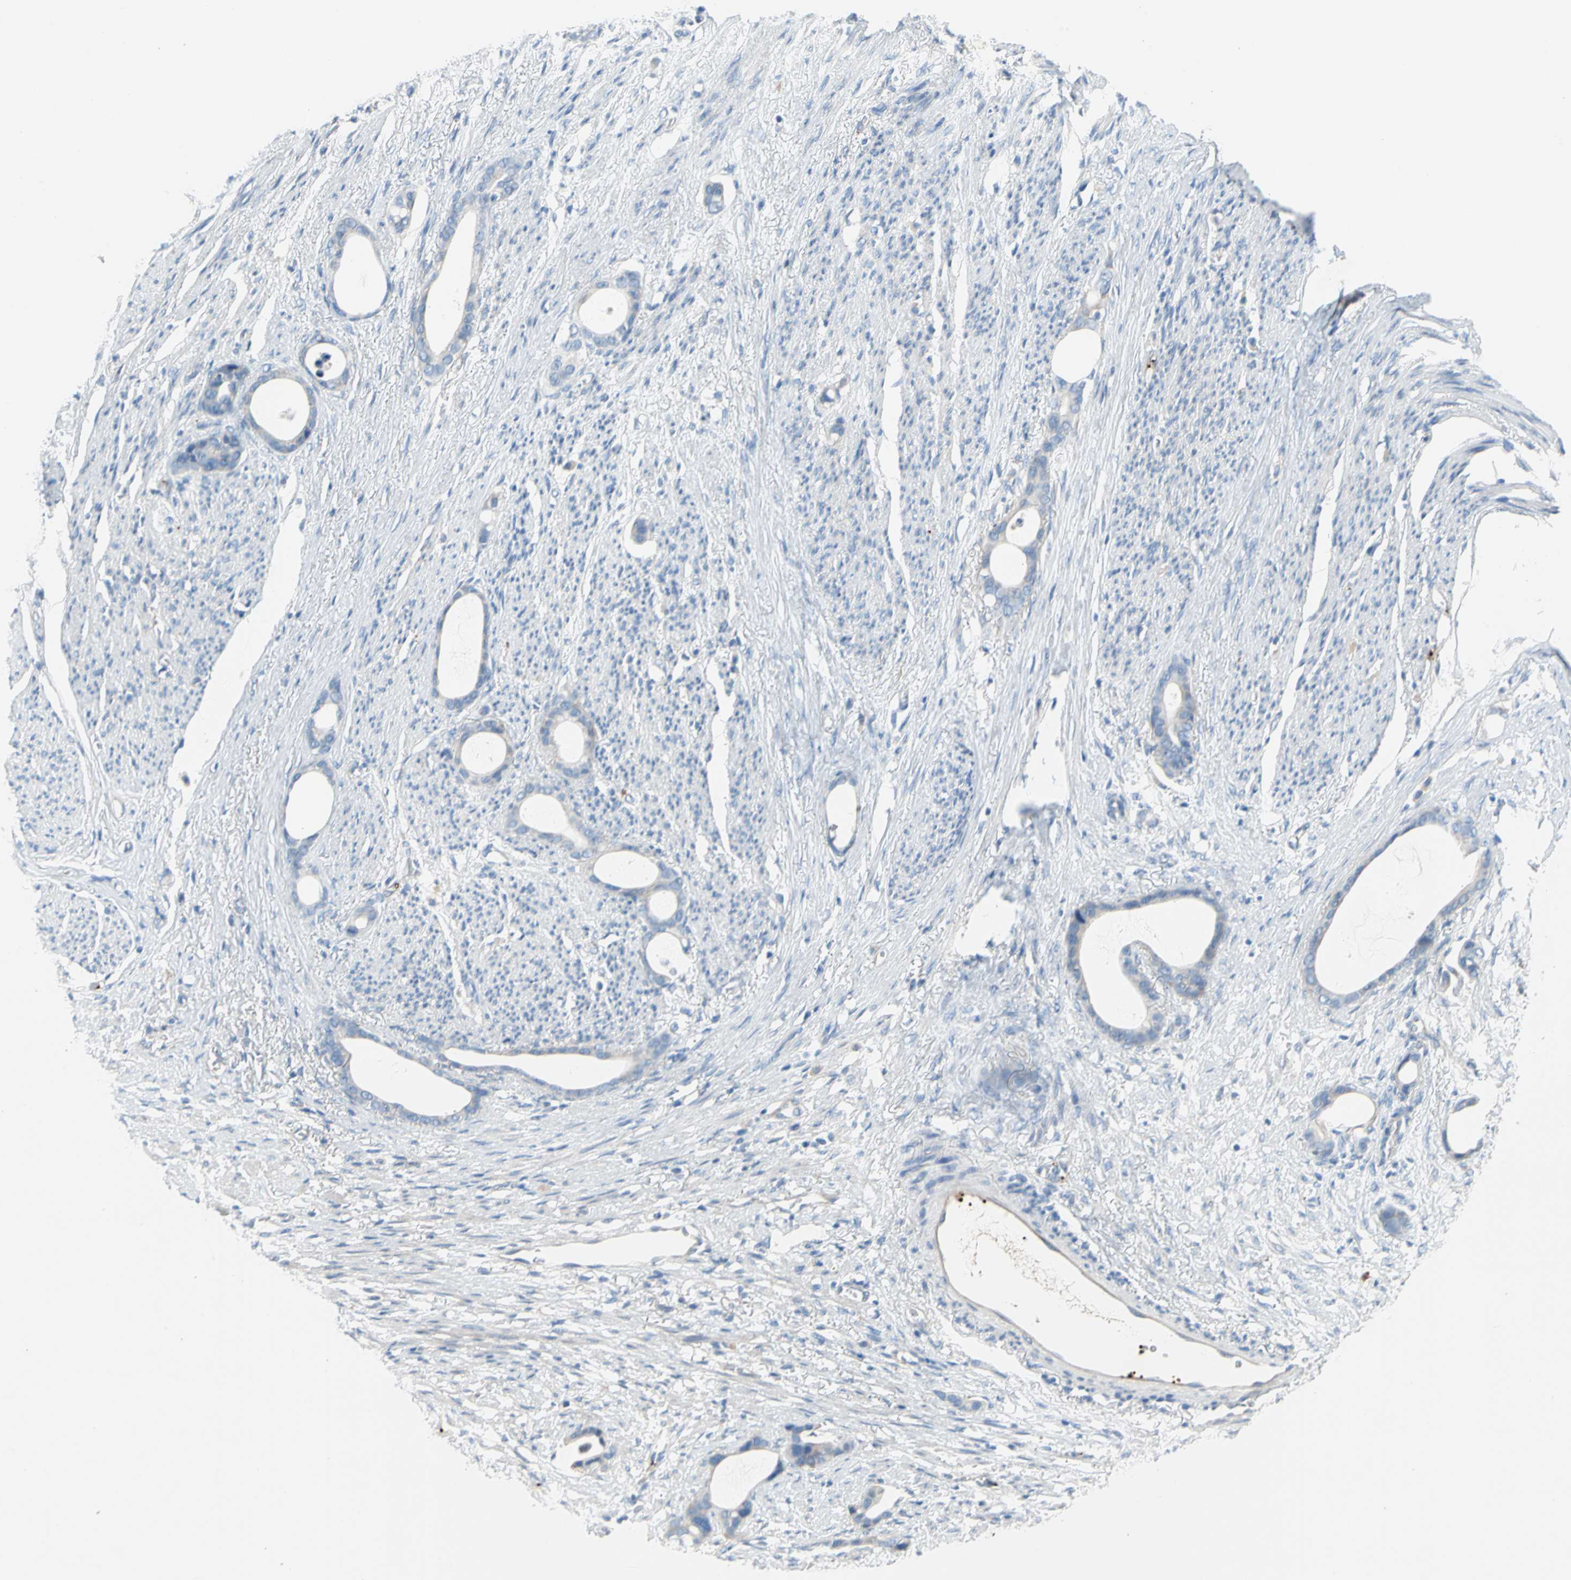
{"staining": {"intensity": "negative", "quantity": "none", "location": "none"}, "tissue": "stomach cancer", "cell_type": "Tumor cells", "image_type": "cancer", "snomed": [{"axis": "morphology", "description": "Adenocarcinoma, NOS"}, {"axis": "topography", "description": "Stomach"}], "caption": "Human stomach cancer stained for a protein using immunohistochemistry shows no positivity in tumor cells.", "gene": "PPBP", "patient": {"sex": "female", "age": 75}}